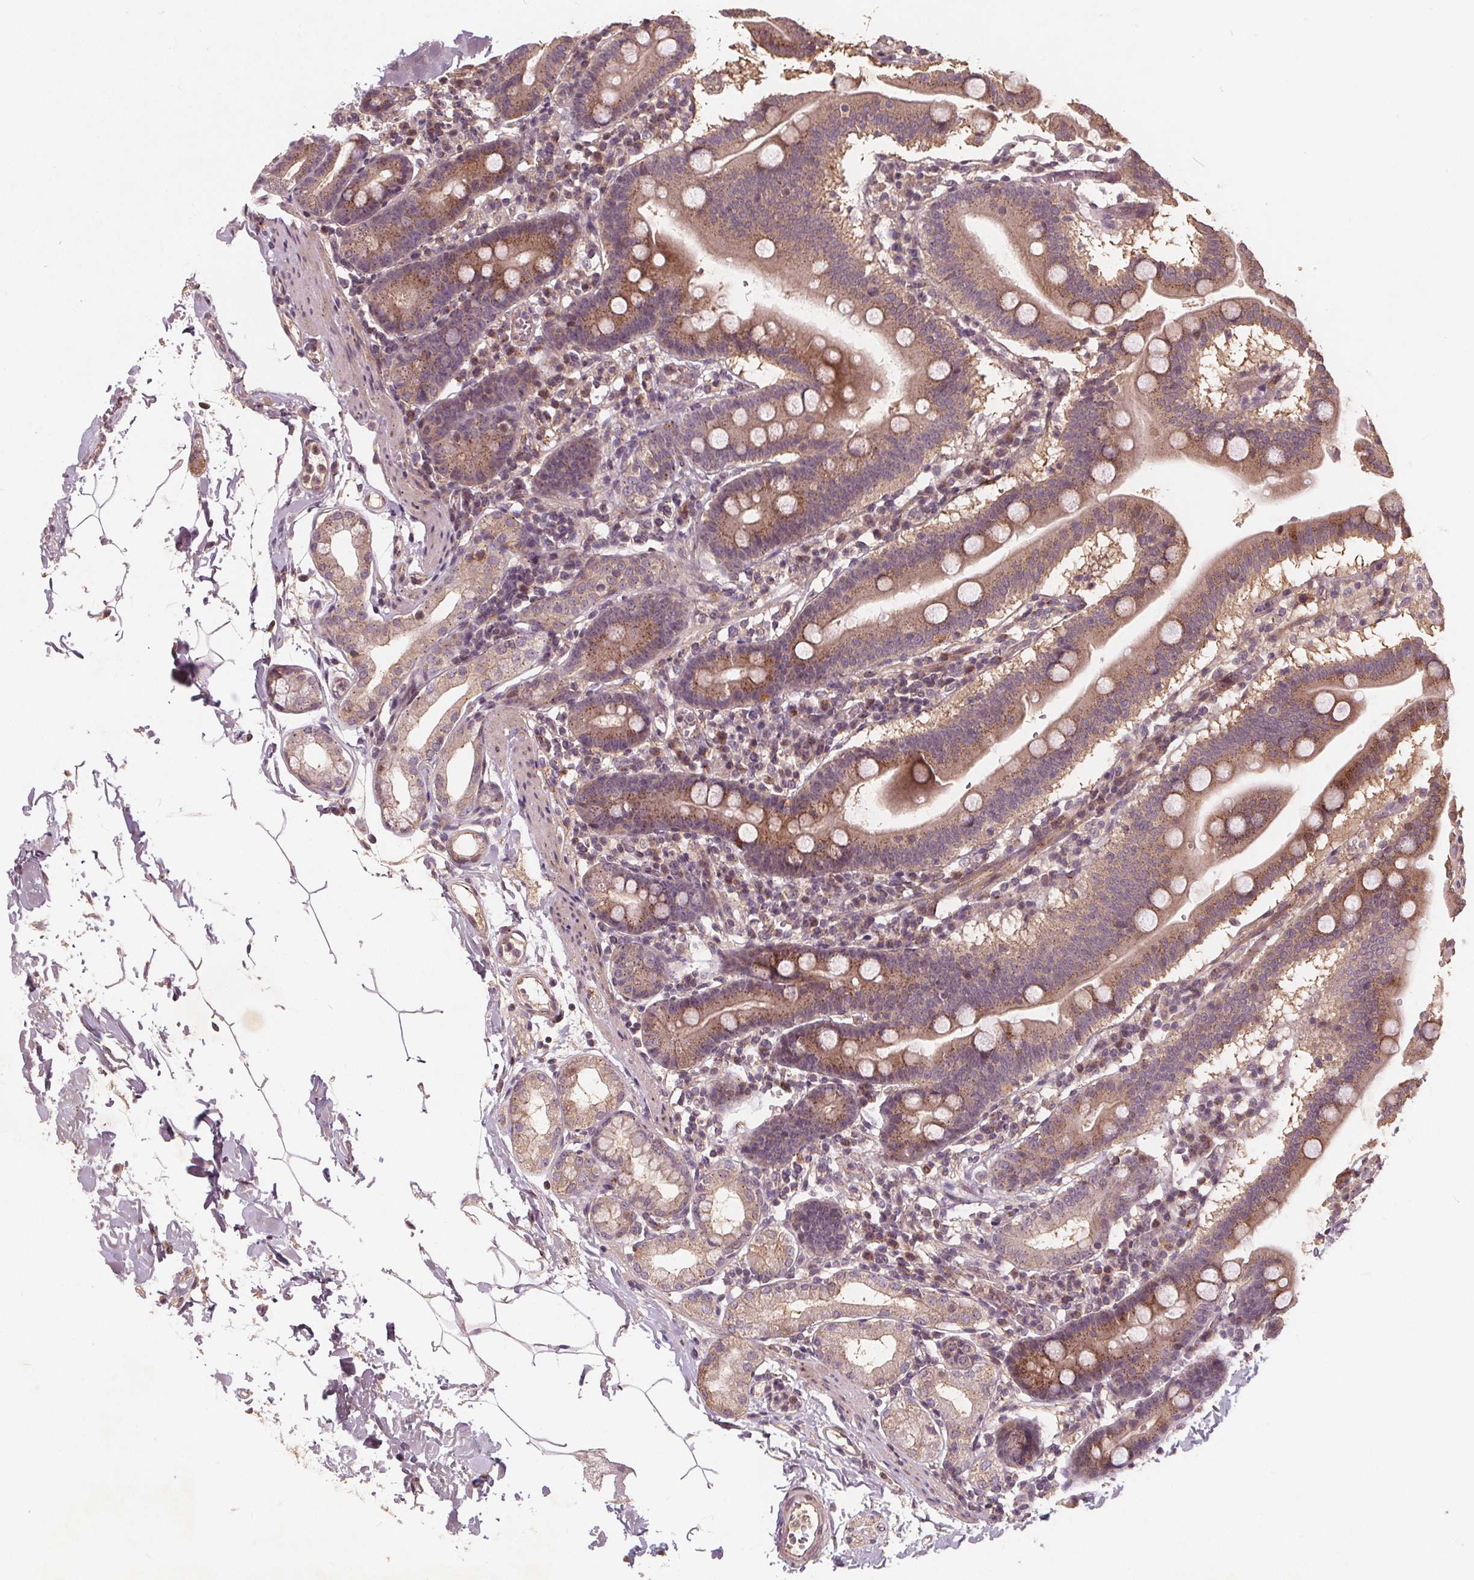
{"staining": {"intensity": "moderate", "quantity": "25%-75%", "location": "cytoplasmic/membranous"}, "tissue": "duodenum", "cell_type": "Glandular cells", "image_type": "normal", "snomed": [{"axis": "morphology", "description": "Normal tissue, NOS"}, {"axis": "topography", "description": "Pancreas"}, {"axis": "topography", "description": "Duodenum"}], "caption": "Moderate cytoplasmic/membranous staining is seen in about 25%-75% of glandular cells in normal duodenum. The staining is performed using DAB (3,3'-diaminobenzidine) brown chromogen to label protein expression. The nuclei are counter-stained blue using hematoxylin.", "gene": "CSNK1G2", "patient": {"sex": "male", "age": 59}}